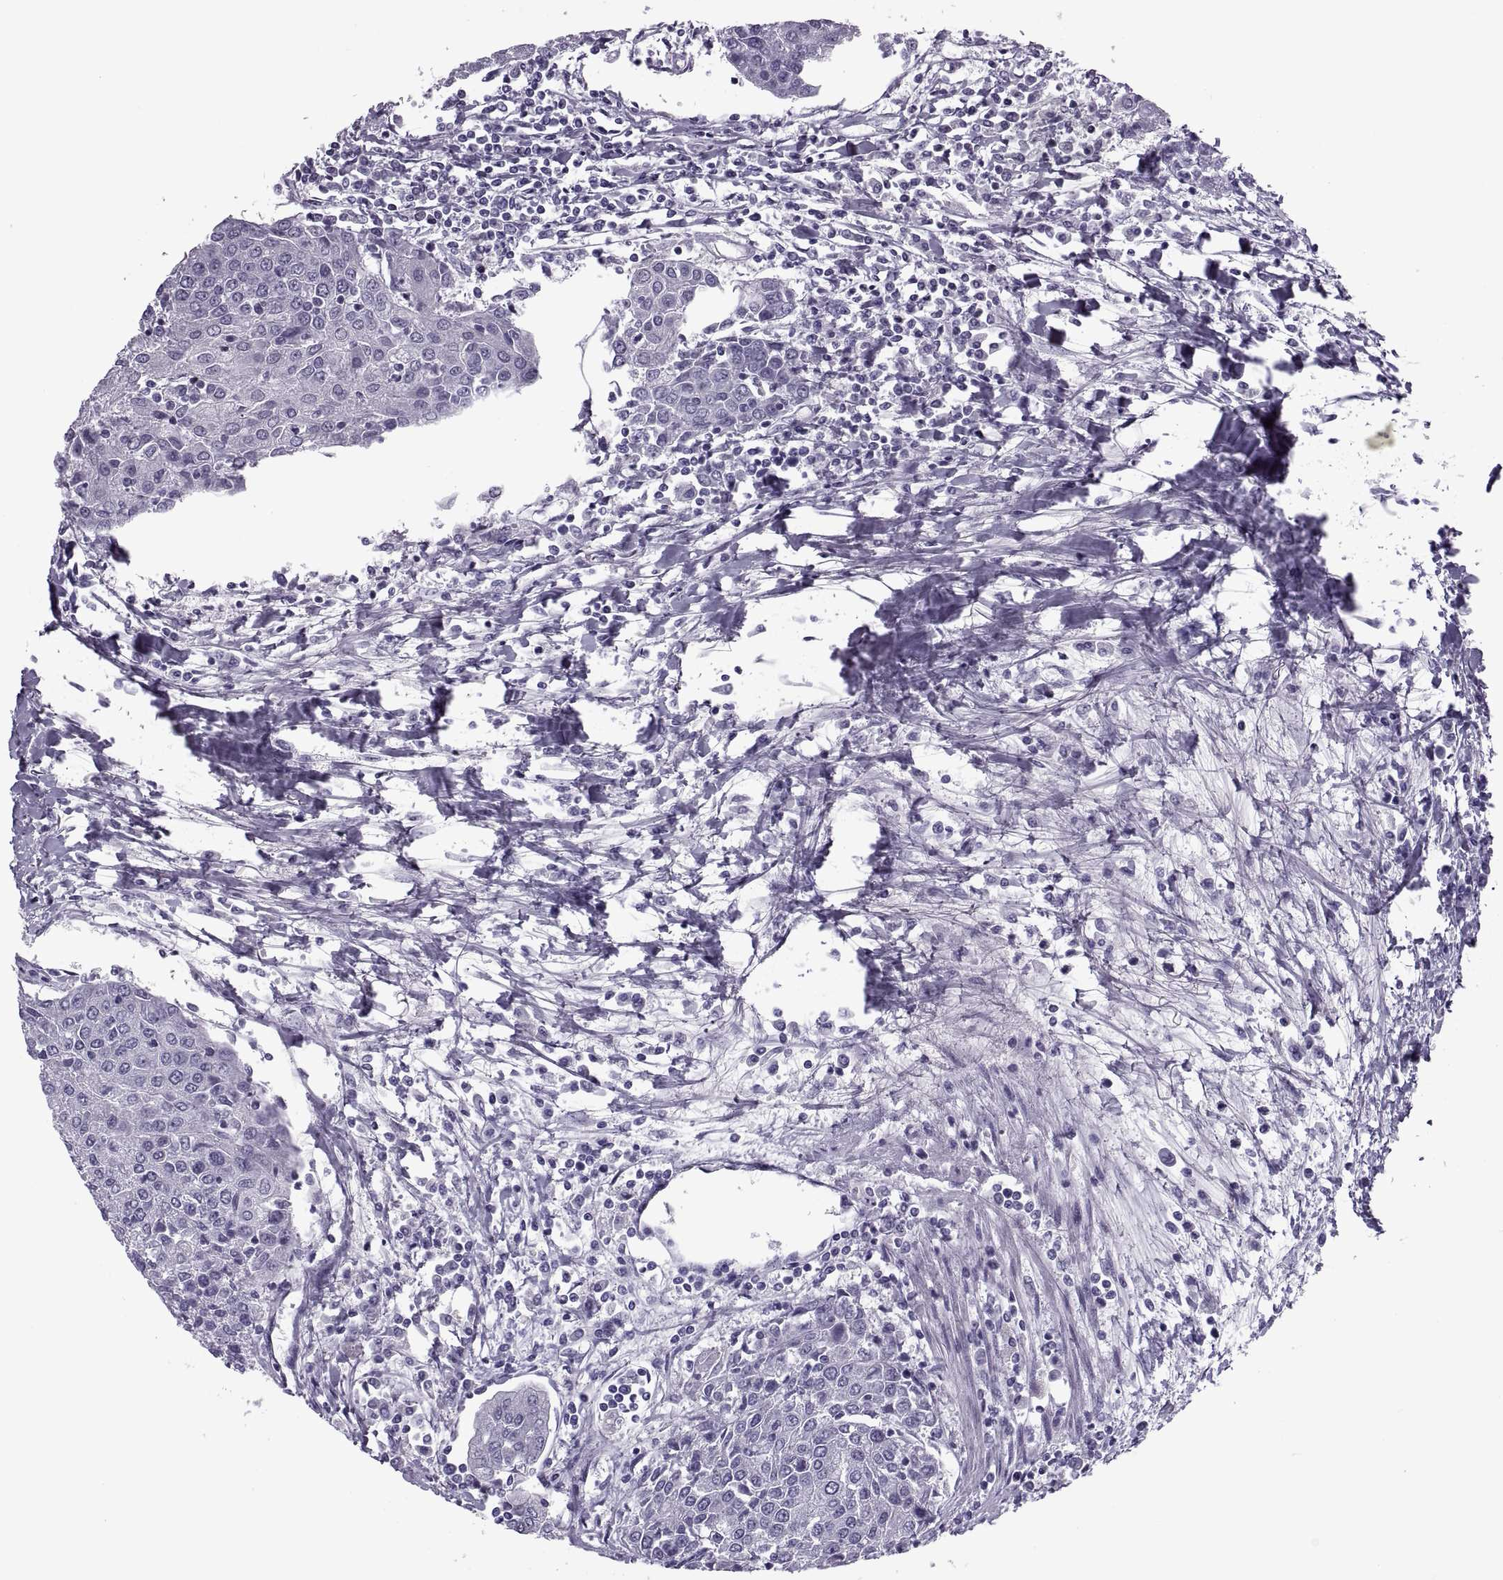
{"staining": {"intensity": "negative", "quantity": "none", "location": "none"}, "tissue": "urothelial cancer", "cell_type": "Tumor cells", "image_type": "cancer", "snomed": [{"axis": "morphology", "description": "Urothelial carcinoma, High grade"}, {"axis": "topography", "description": "Urinary bladder"}], "caption": "A micrograph of urothelial cancer stained for a protein demonstrates no brown staining in tumor cells.", "gene": "SYNGR4", "patient": {"sex": "female", "age": 85}}